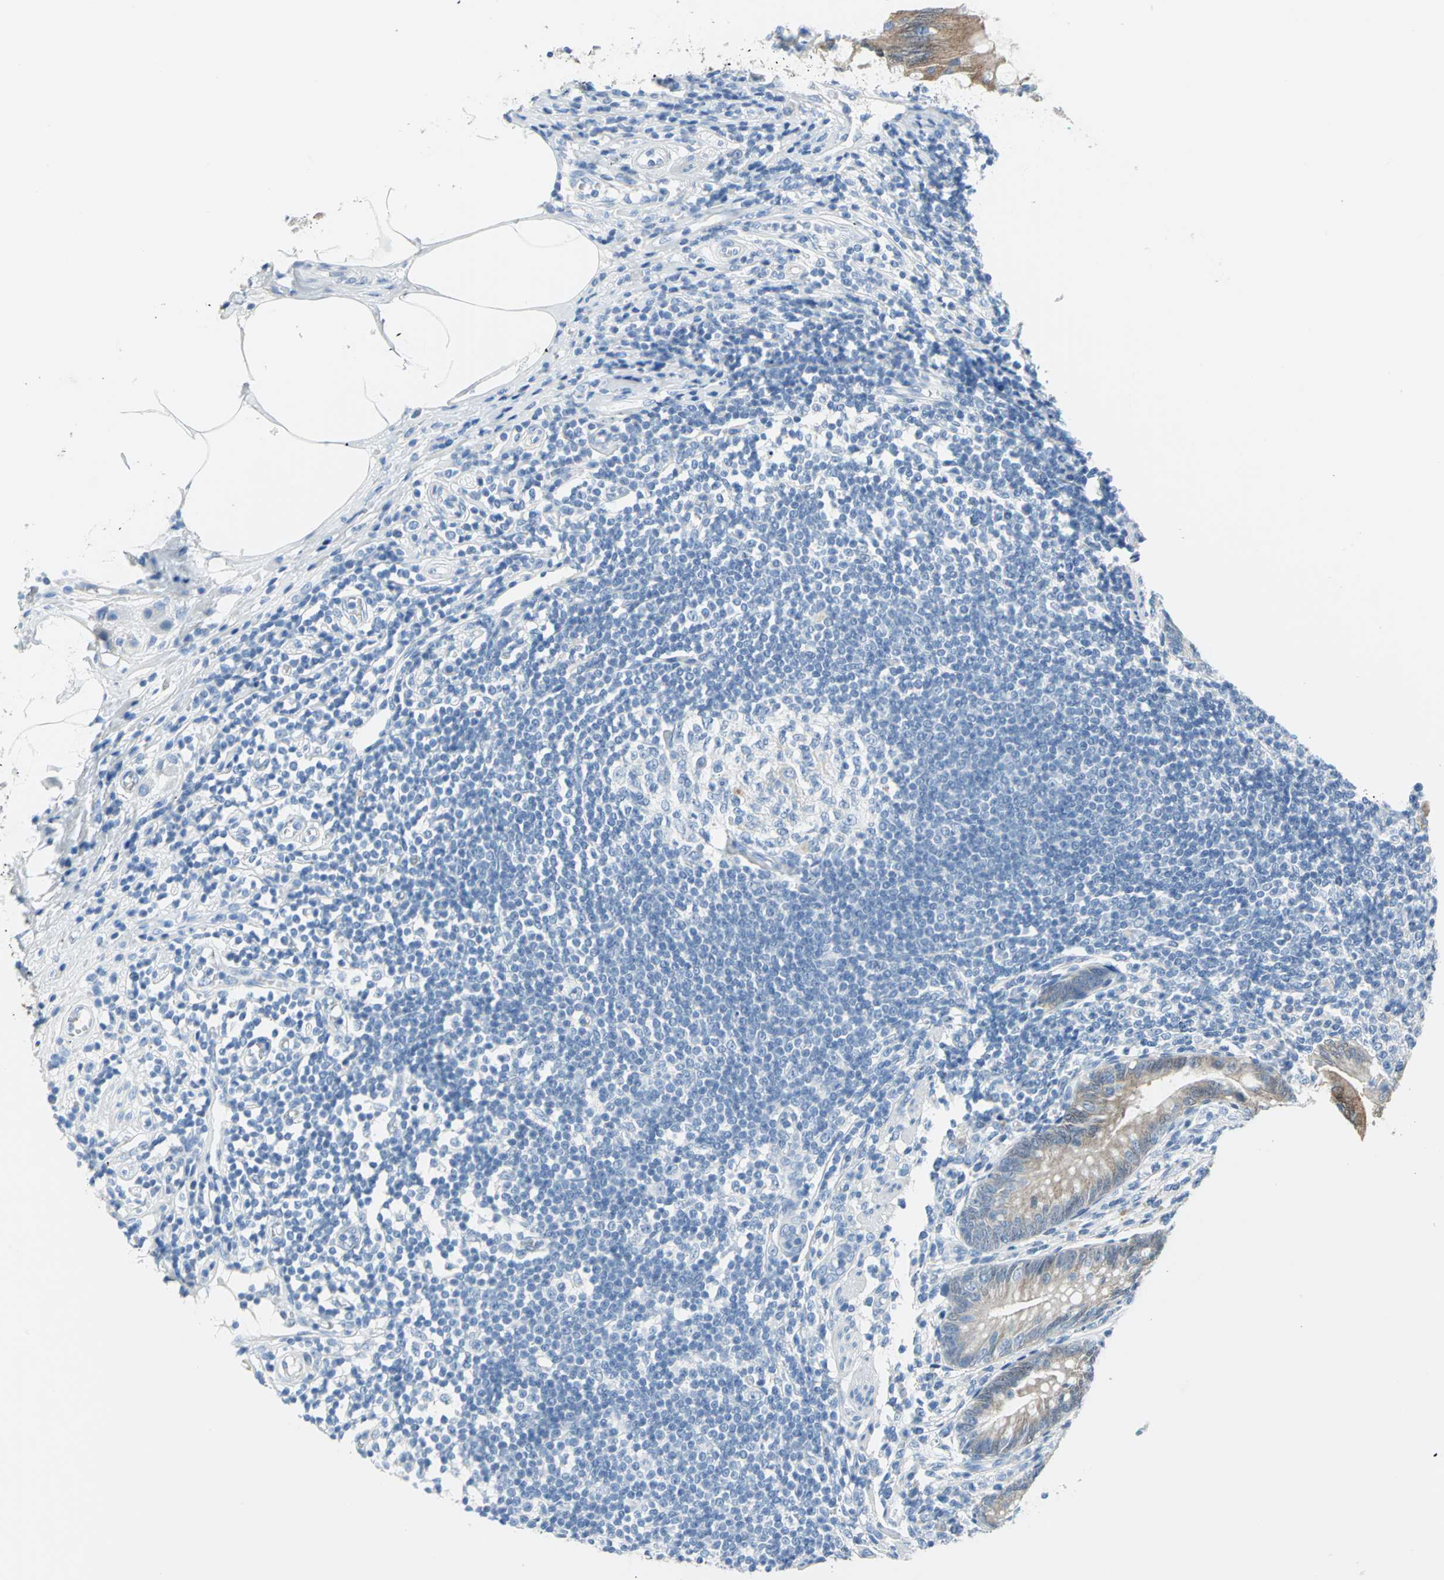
{"staining": {"intensity": "weak", "quantity": "25%-75%", "location": "cytoplasmic/membranous"}, "tissue": "appendix", "cell_type": "Glandular cells", "image_type": "normal", "snomed": [{"axis": "morphology", "description": "Normal tissue, NOS"}, {"axis": "morphology", "description": "Inflammation, NOS"}, {"axis": "topography", "description": "Appendix"}], "caption": "Immunohistochemical staining of benign human appendix displays 25%-75% levels of weak cytoplasmic/membranous protein staining in about 25%-75% of glandular cells. Nuclei are stained in blue.", "gene": "SFN", "patient": {"sex": "male", "age": 46}}